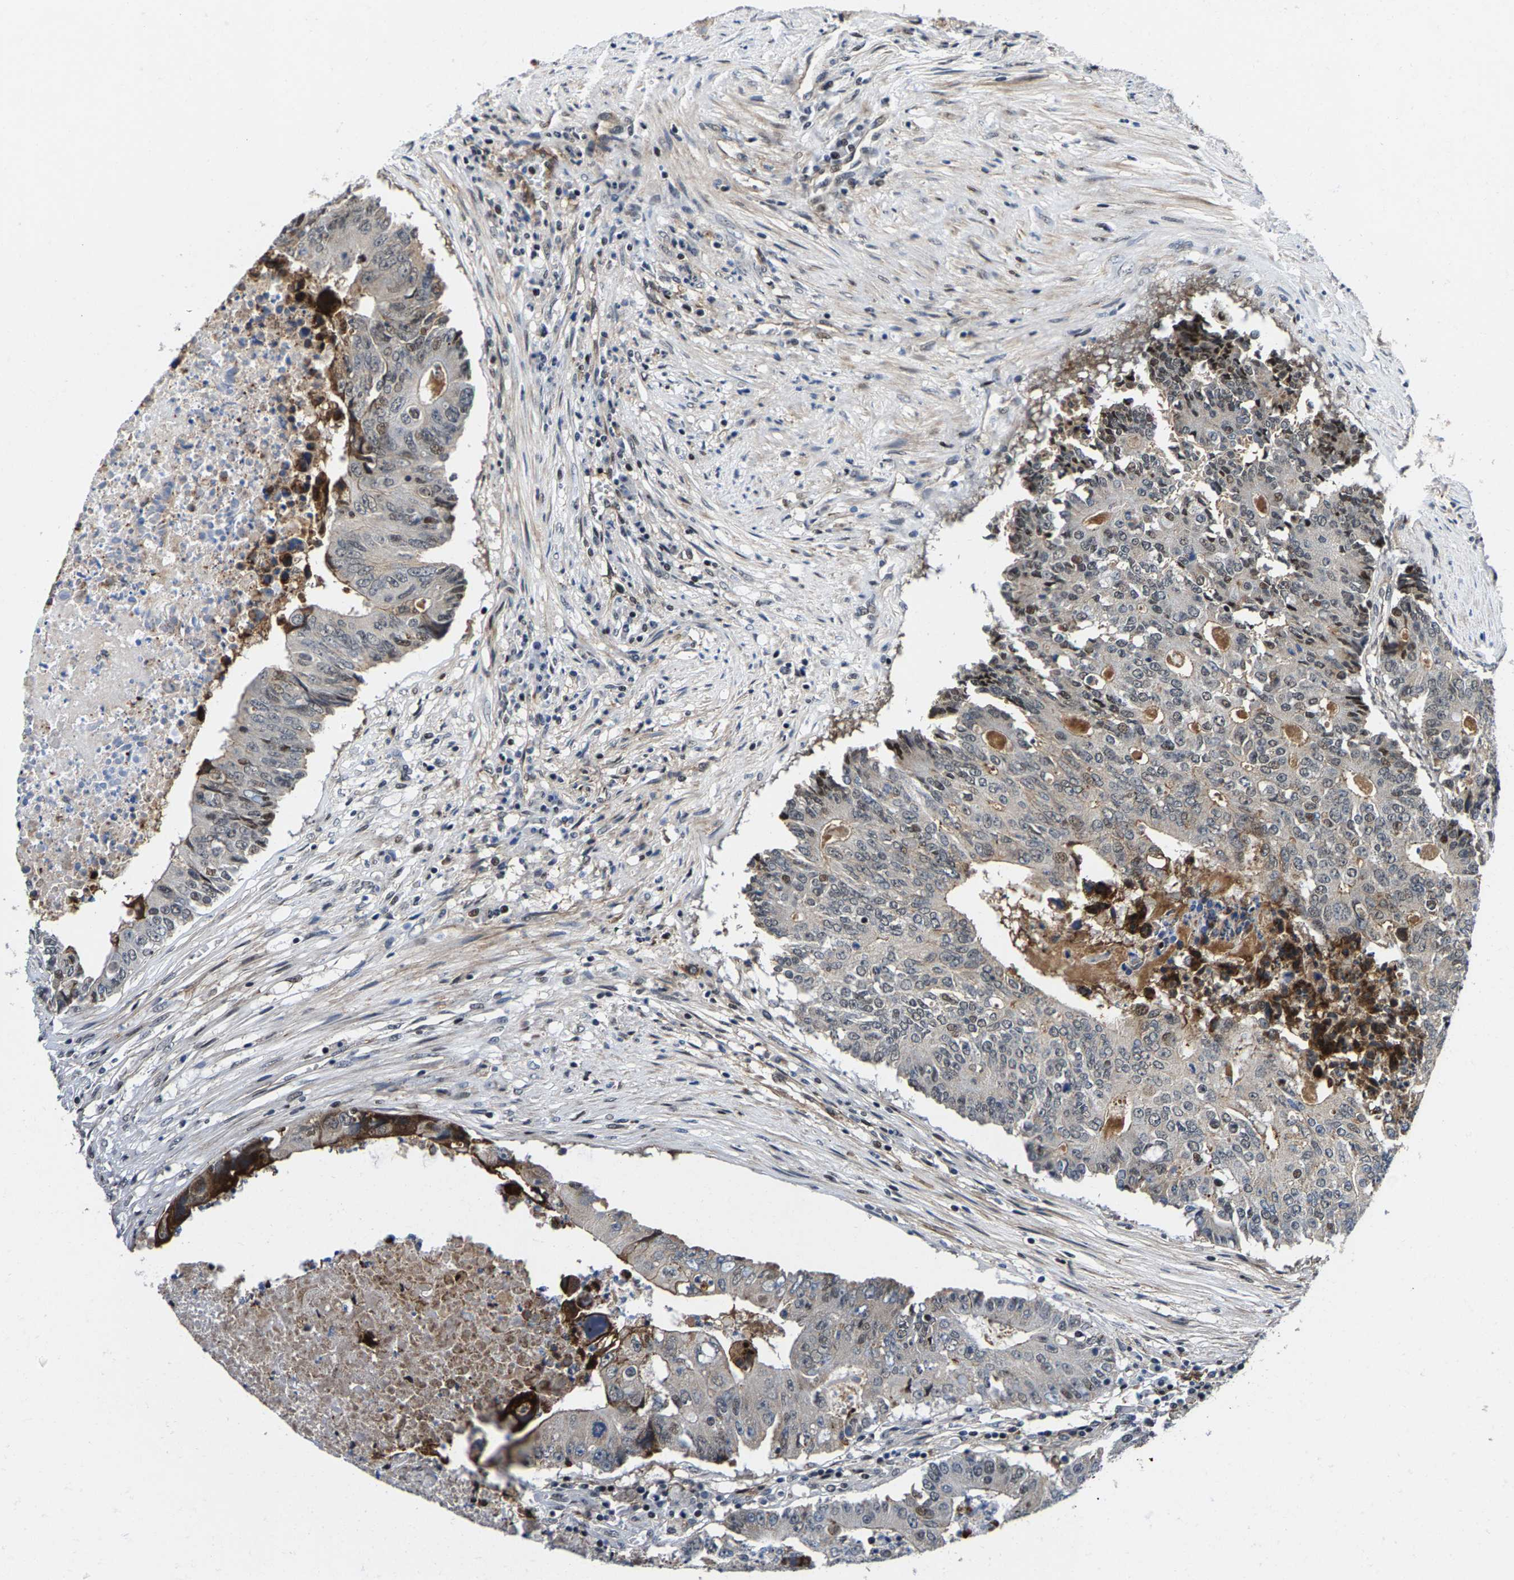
{"staining": {"intensity": "weak", "quantity": "<25%", "location": "nuclear"}, "tissue": "colorectal cancer", "cell_type": "Tumor cells", "image_type": "cancer", "snomed": [{"axis": "morphology", "description": "Adenocarcinoma, NOS"}, {"axis": "topography", "description": "Colon"}], "caption": "Immunohistochemistry image of human colorectal cancer (adenocarcinoma) stained for a protein (brown), which exhibits no staining in tumor cells. (Stains: DAB (3,3'-diaminobenzidine) IHC with hematoxylin counter stain, Microscopy: brightfield microscopy at high magnification).", "gene": "GTPBP10", "patient": {"sex": "male", "age": 87}}